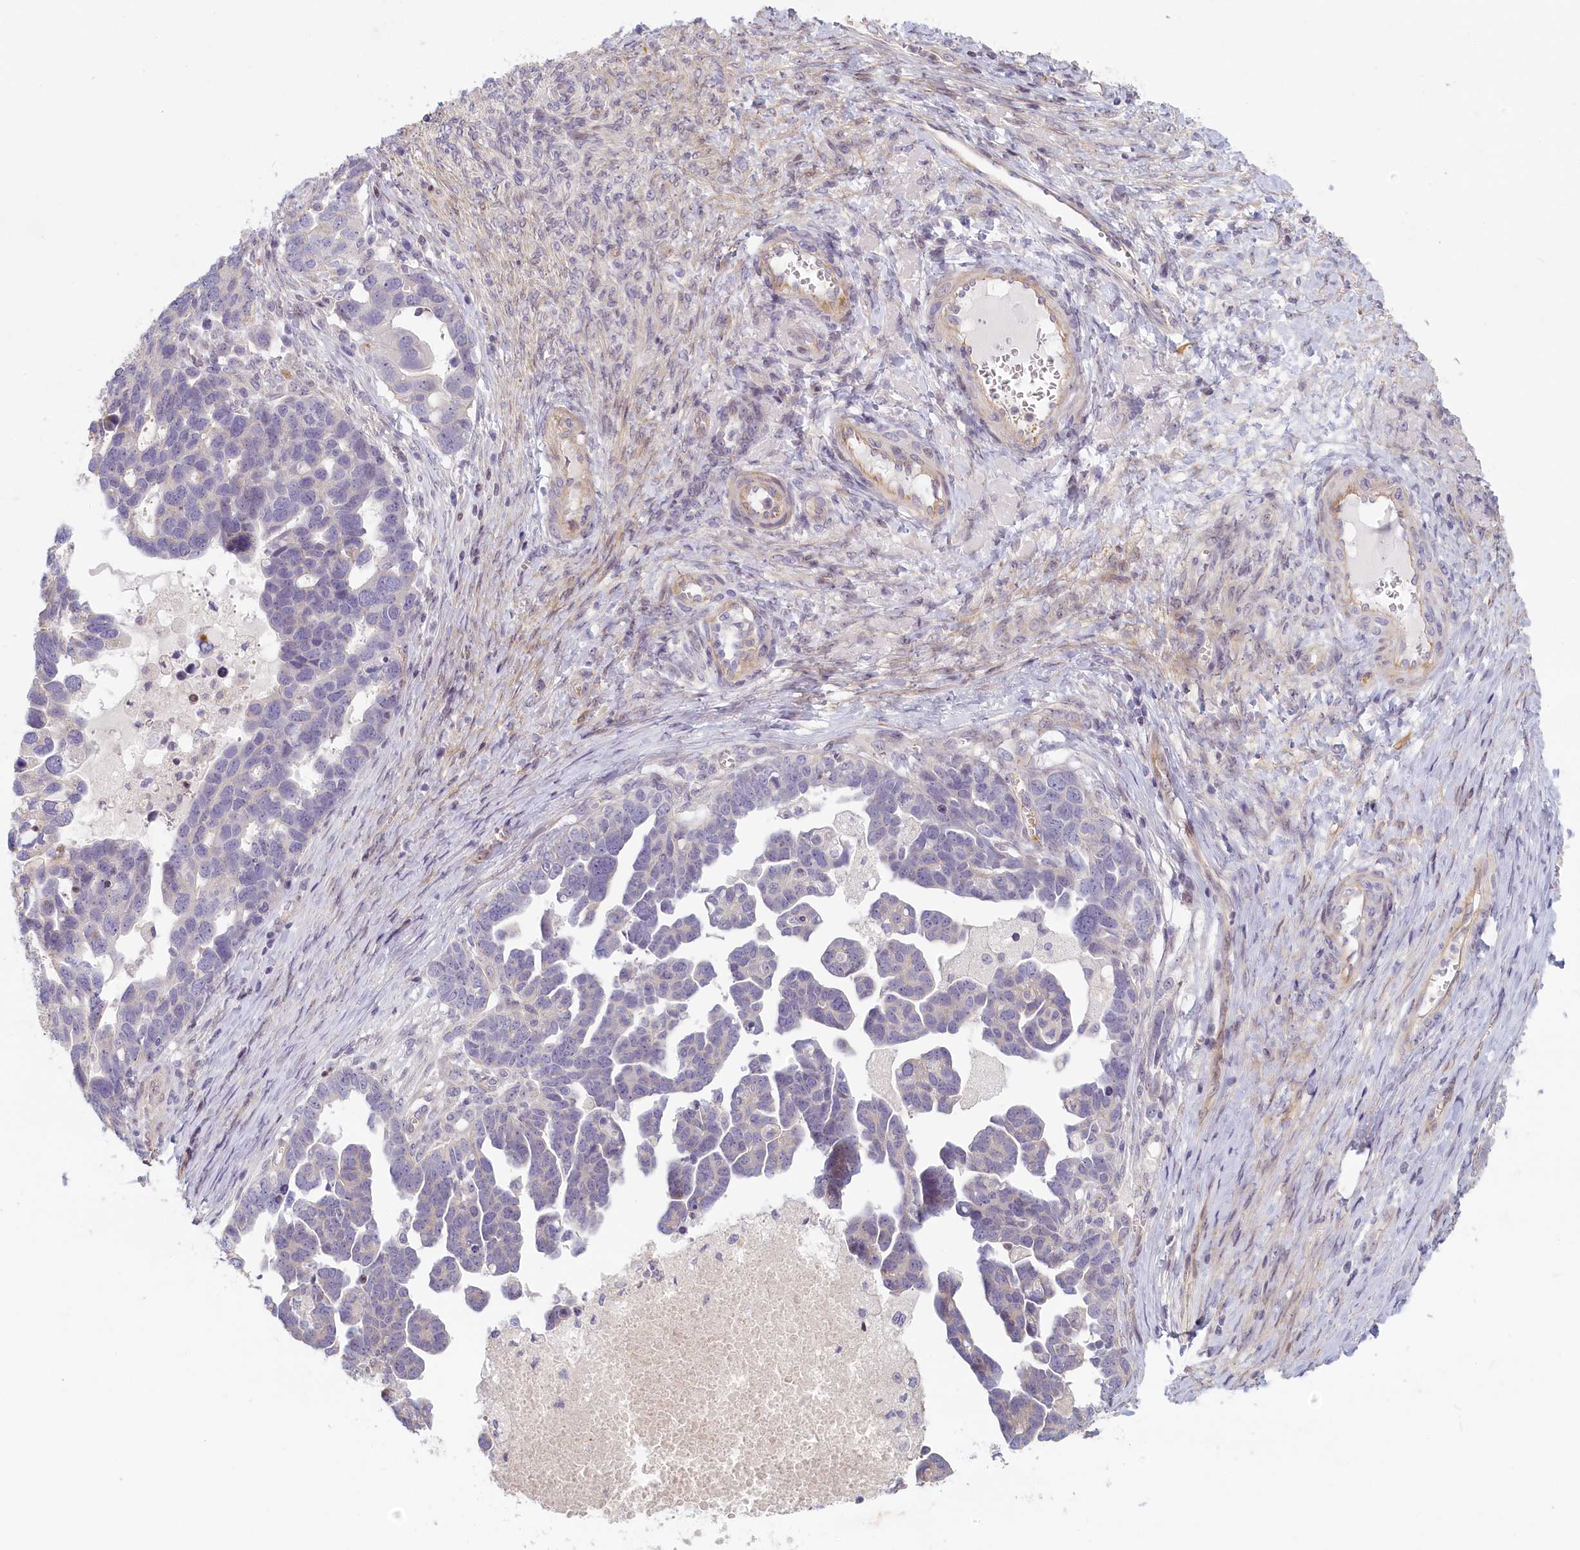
{"staining": {"intensity": "negative", "quantity": "none", "location": "none"}, "tissue": "ovarian cancer", "cell_type": "Tumor cells", "image_type": "cancer", "snomed": [{"axis": "morphology", "description": "Cystadenocarcinoma, serous, NOS"}, {"axis": "topography", "description": "Ovary"}], "caption": "The IHC photomicrograph has no significant expression in tumor cells of serous cystadenocarcinoma (ovarian) tissue.", "gene": "INTS4", "patient": {"sex": "female", "age": 54}}